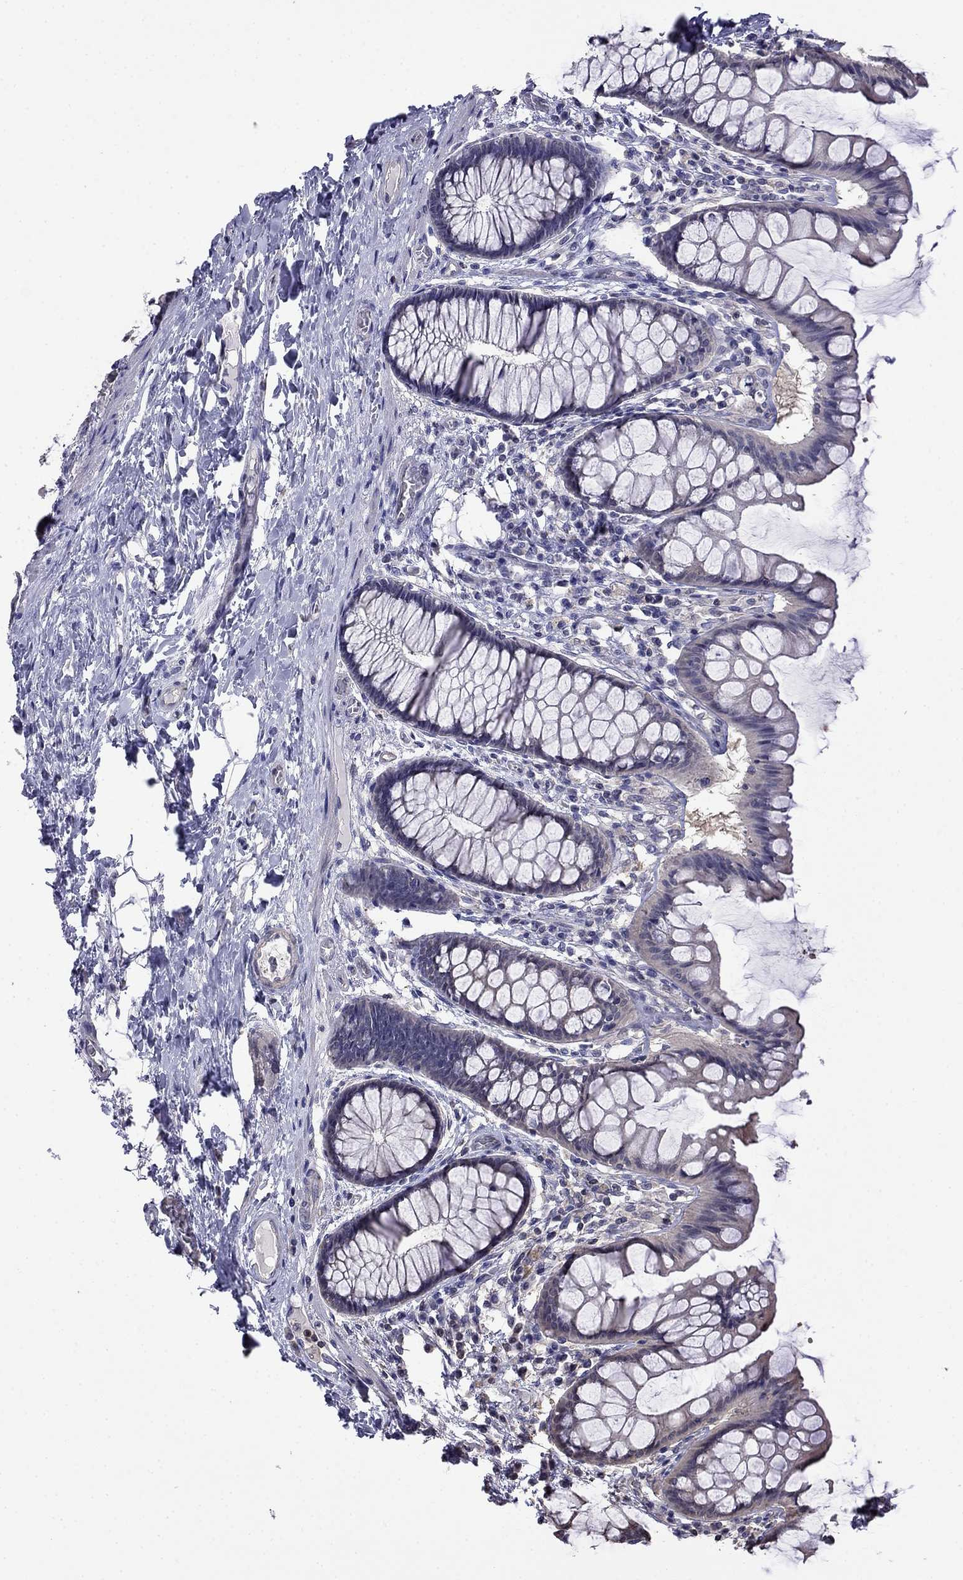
{"staining": {"intensity": "negative", "quantity": "none", "location": "none"}, "tissue": "colon", "cell_type": "Endothelial cells", "image_type": "normal", "snomed": [{"axis": "morphology", "description": "Normal tissue, NOS"}, {"axis": "topography", "description": "Colon"}], "caption": "High power microscopy micrograph of an immunohistochemistry micrograph of normal colon, revealing no significant positivity in endothelial cells. (Immunohistochemistry, brightfield microscopy, high magnification).", "gene": "GUCA1B", "patient": {"sex": "female", "age": 65}}